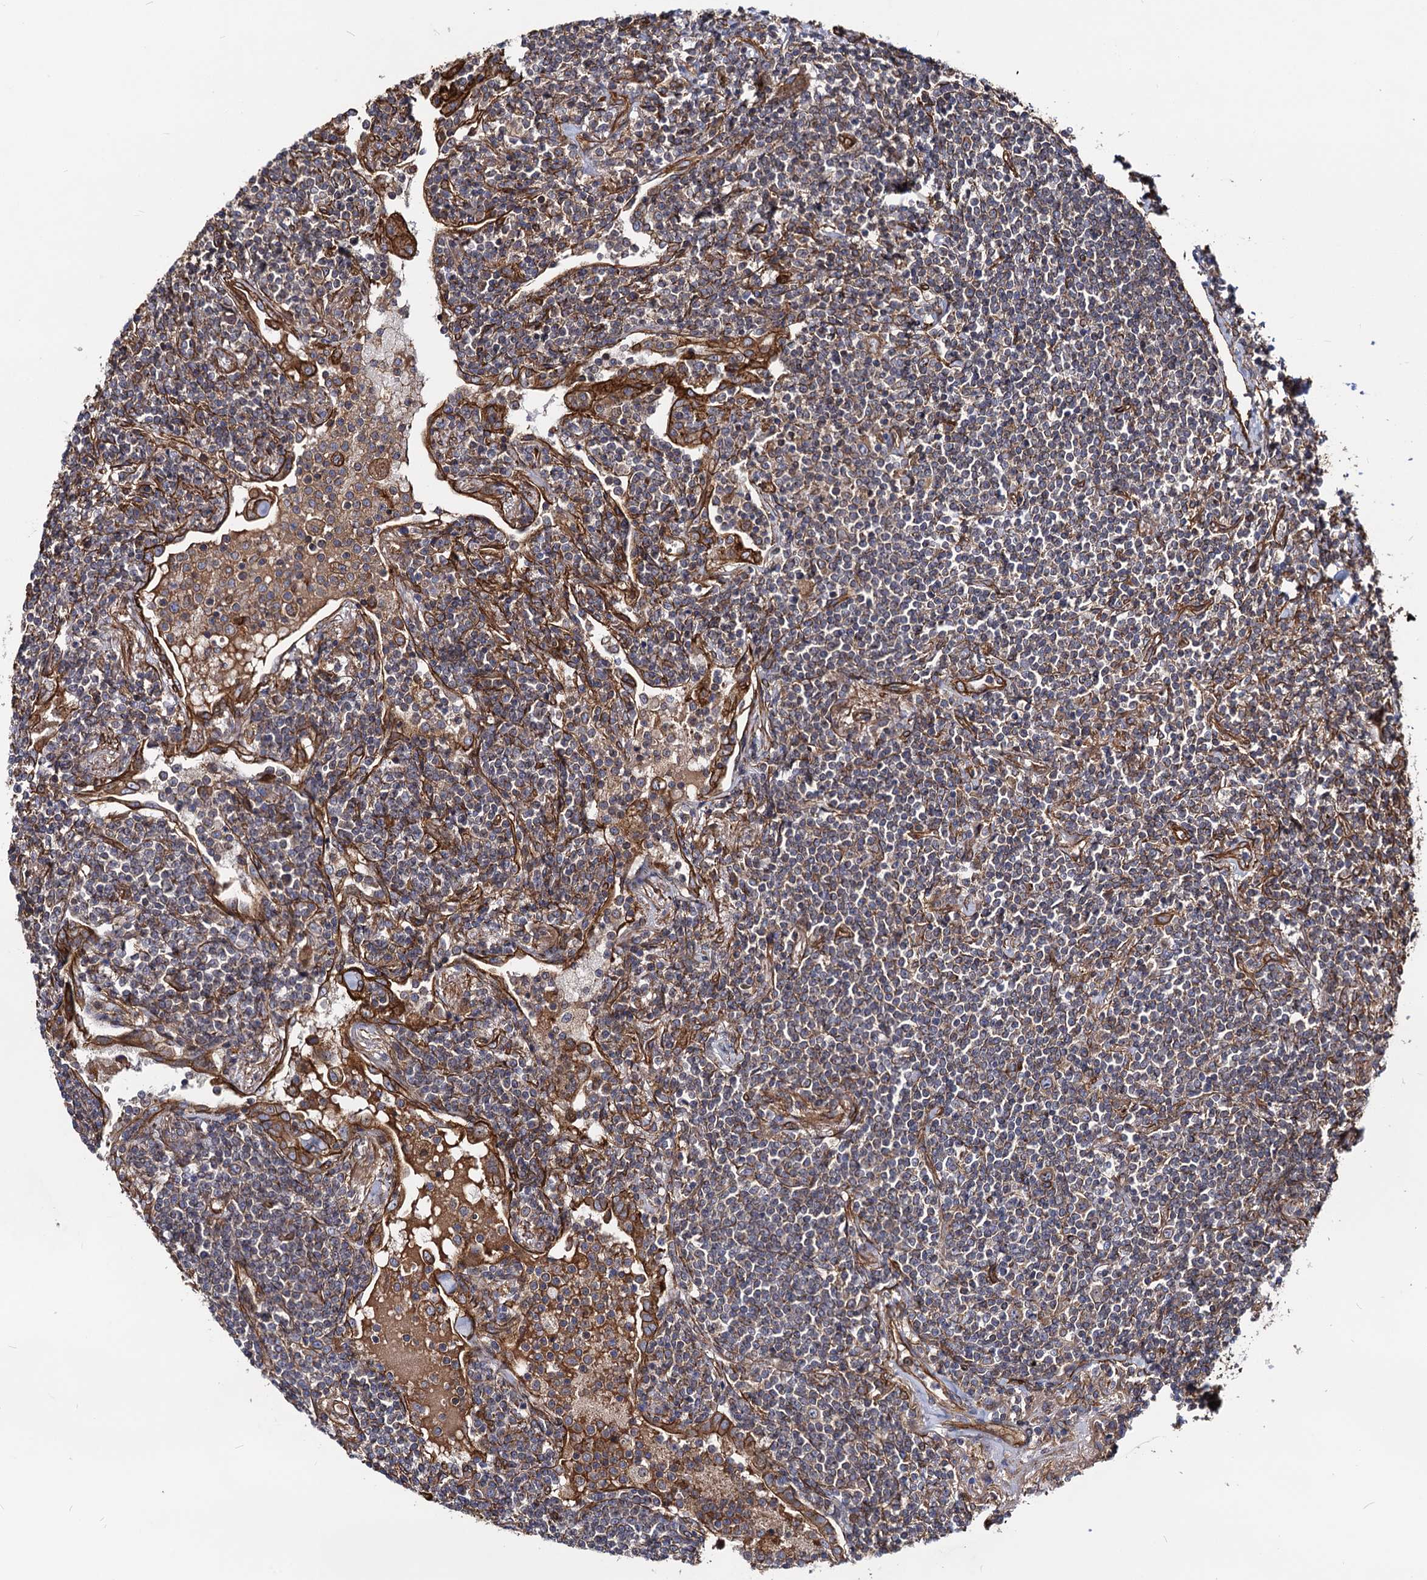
{"staining": {"intensity": "weak", "quantity": "25%-75%", "location": "cytoplasmic/membranous"}, "tissue": "lymphoma", "cell_type": "Tumor cells", "image_type": "cancer", "snomed": [{"axis": "morphology", "description": "Malignant lymphoma, non-Hodgkin's type, Low grade"}, {"axis": "topography", "description": "Lung"}], "caption": "Protein staining demonstrates weak cytoplasmic/membranous positivity in approximately 25%-75% of tumor cells in lymphoma.", "gene": "CIP2A", "patient": {"sex": "female", "age": 71}}